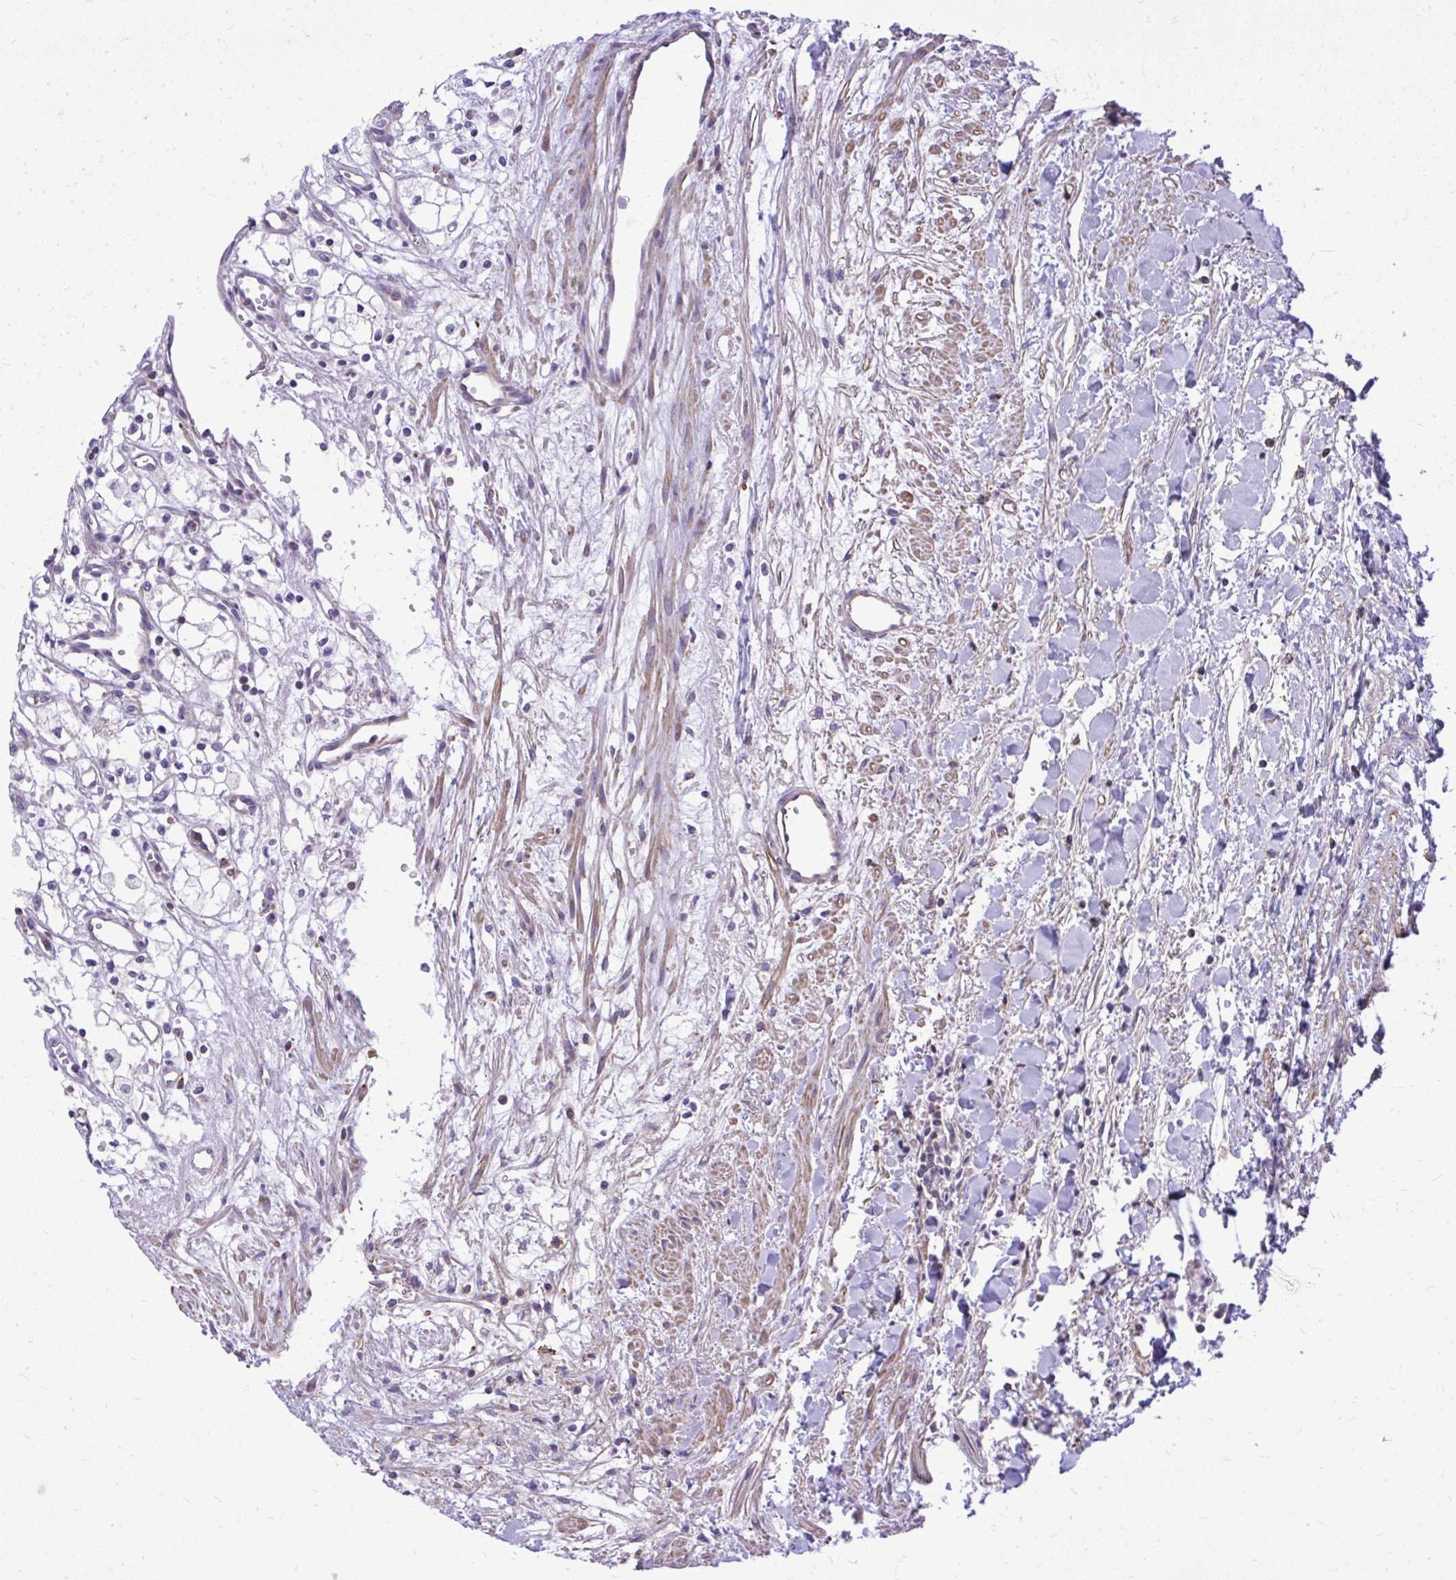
{"staining": {"intensity": "negative", "quantity": "none", "location": "none"}, "tissue": "renal cancer", "cell_type": "Tumor cells", "image_type": "cancer", "snomed": [{"axis": "morphology", "description": "Adenocarcinoma, NOS"}, {"axis": "topography", "description": "Kidney"}], "caption": "High magnification brightfield microscopy of renal adenocarcinoma stained with DAB (3,3'-diaminobenzidine) (brown) and counterstained with hematoxylin (blue): tumor cells show no significant expression.", "gene": "GRK4", "patient": {"sex": "male", "age": 59}}